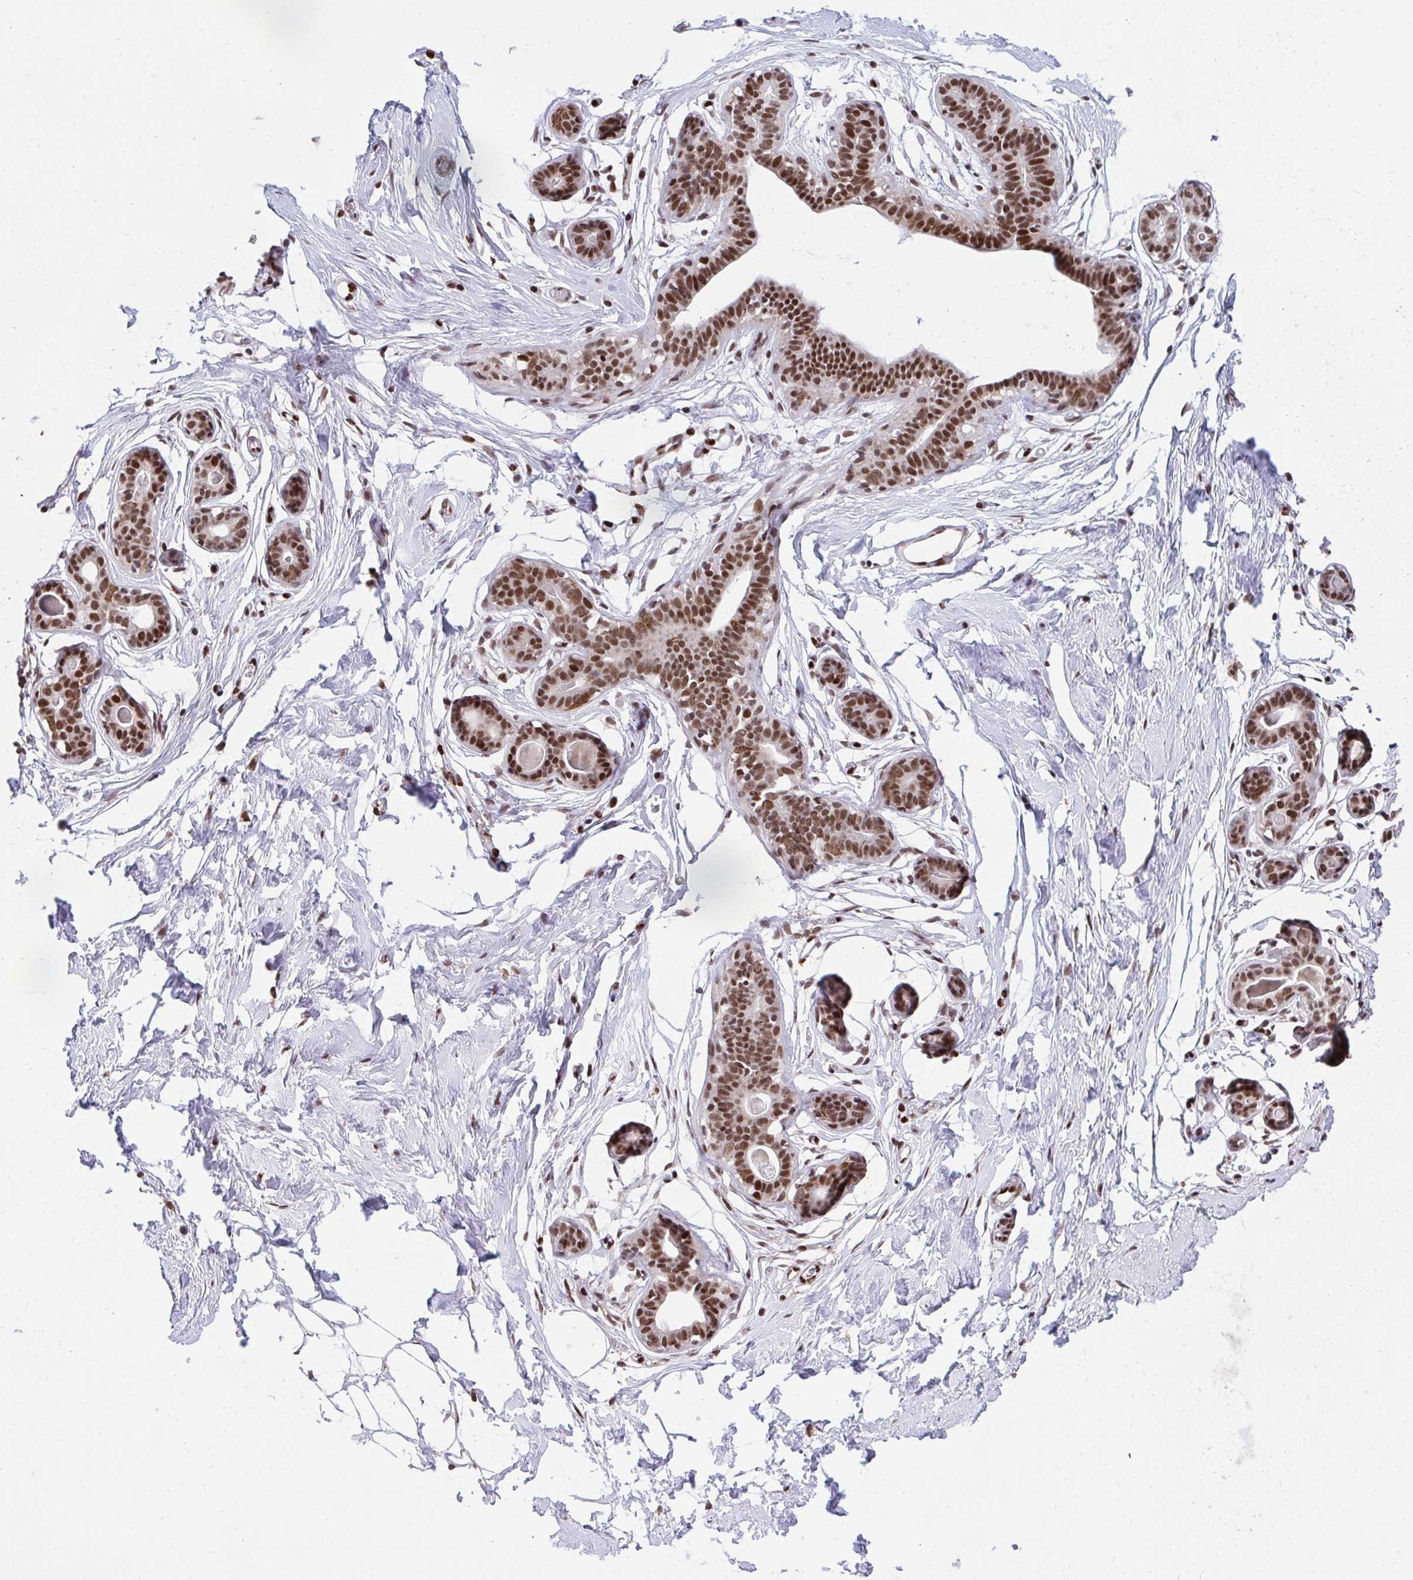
{"staining": {"intensity": "negative", "quantity": "none", "location": "none"}, "tissue": "breast", "cell_type": "Adipocytes", "image_type": "normal", "snomed": [{"axis": "morphology", "description": "Normal tissue, NOS"}, {"axis": "topography", "description": "Breast"}], "caption": "DAB immunohistochemical staining of normal human breast demonstrates no significant staining in adipocytes.", "gene": "HOXA4", "patient": {"sex": "female", "age": 45}}